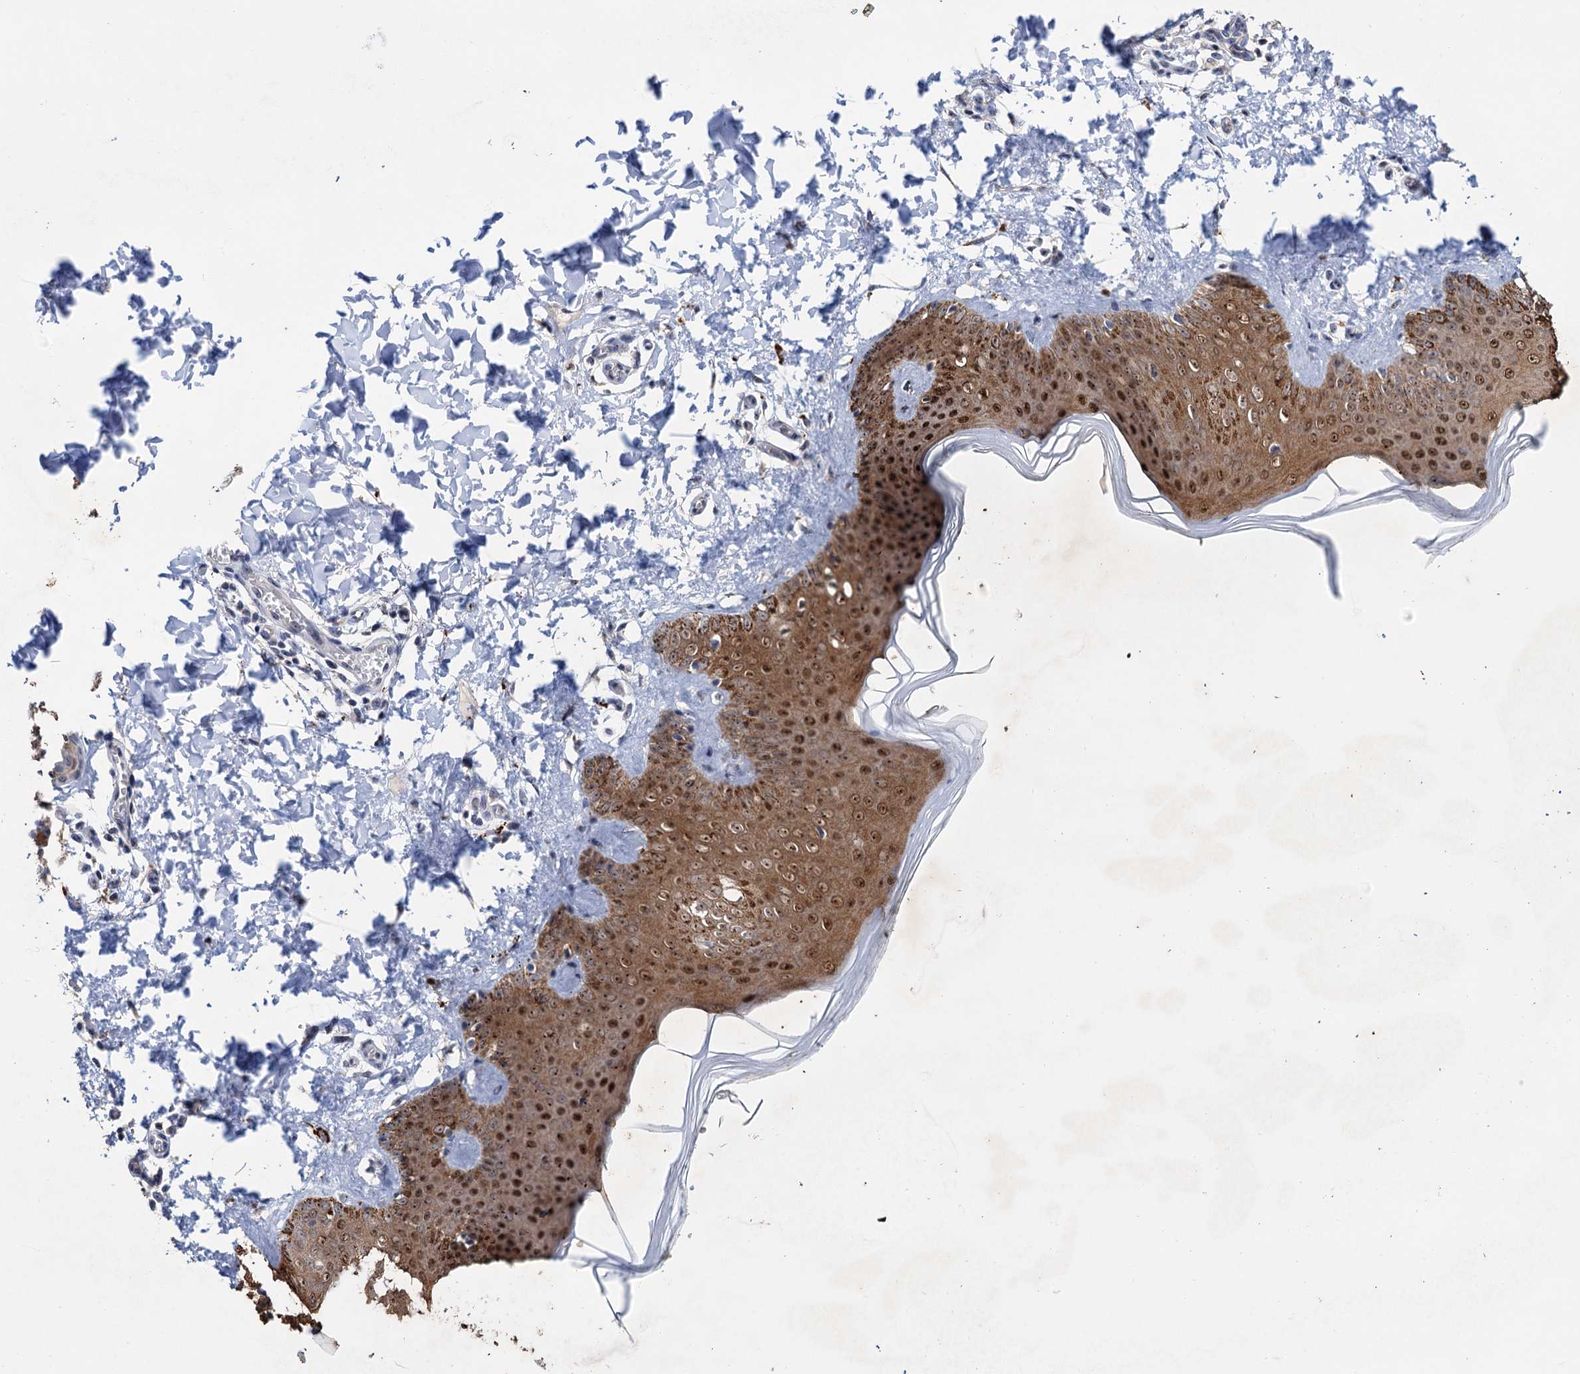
{"staining": {"intensity": "negative", "quantity": "none", "location": "none"}, "tissue": "skin", "cell_type": "Fibroblasts", "image_type": "normal", "snomed": [{"axis": "morphology", "description": "Normal tissue, NOS"}, {"axis": "topography", "description": "Skin"}], "caption": "Skin stained for a protein using immunohistochemistry (IHC) demonstrates no positivity fibroblasts.", "gene": "C2CD3", "patient": {"sex": "male", "age": 36}}